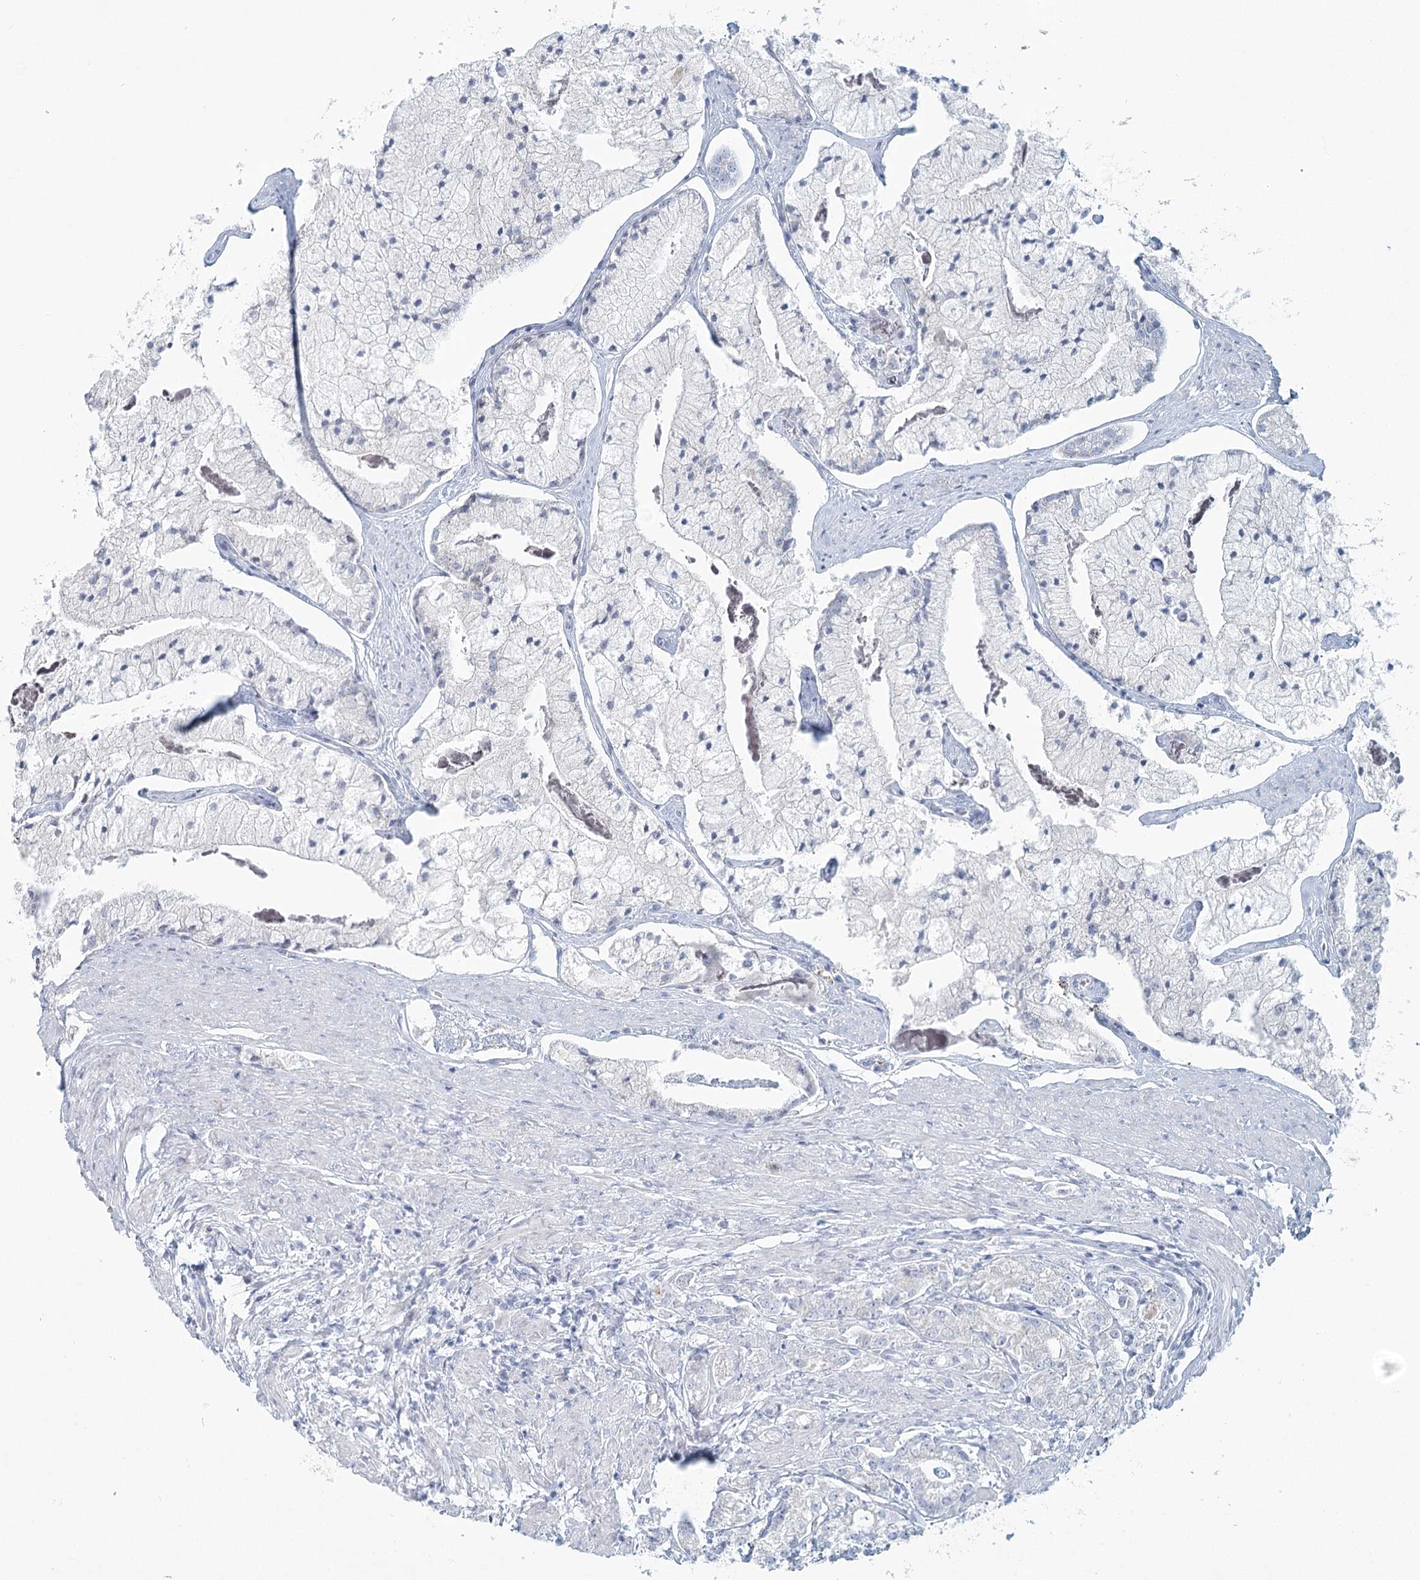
{"staining": {"intensity": "negative", "quantity": "none", "location": "none"}, "tissue": "prostate cancer", "cell_type": "Tumor cells", "image_type": "cancer", "snomed": [{"axis": "morphology", "description": "Adenocarcinoma, High grade"}, {"axis": "topography", "description": "Prostate"}], "caption": "This is an immunohistochemistry (IHC) photomicrograph of prostate cancer. There is no positivity in tumor cells.", "gene": "BPHL", "patient": {"sex": "male", "age": 50}}